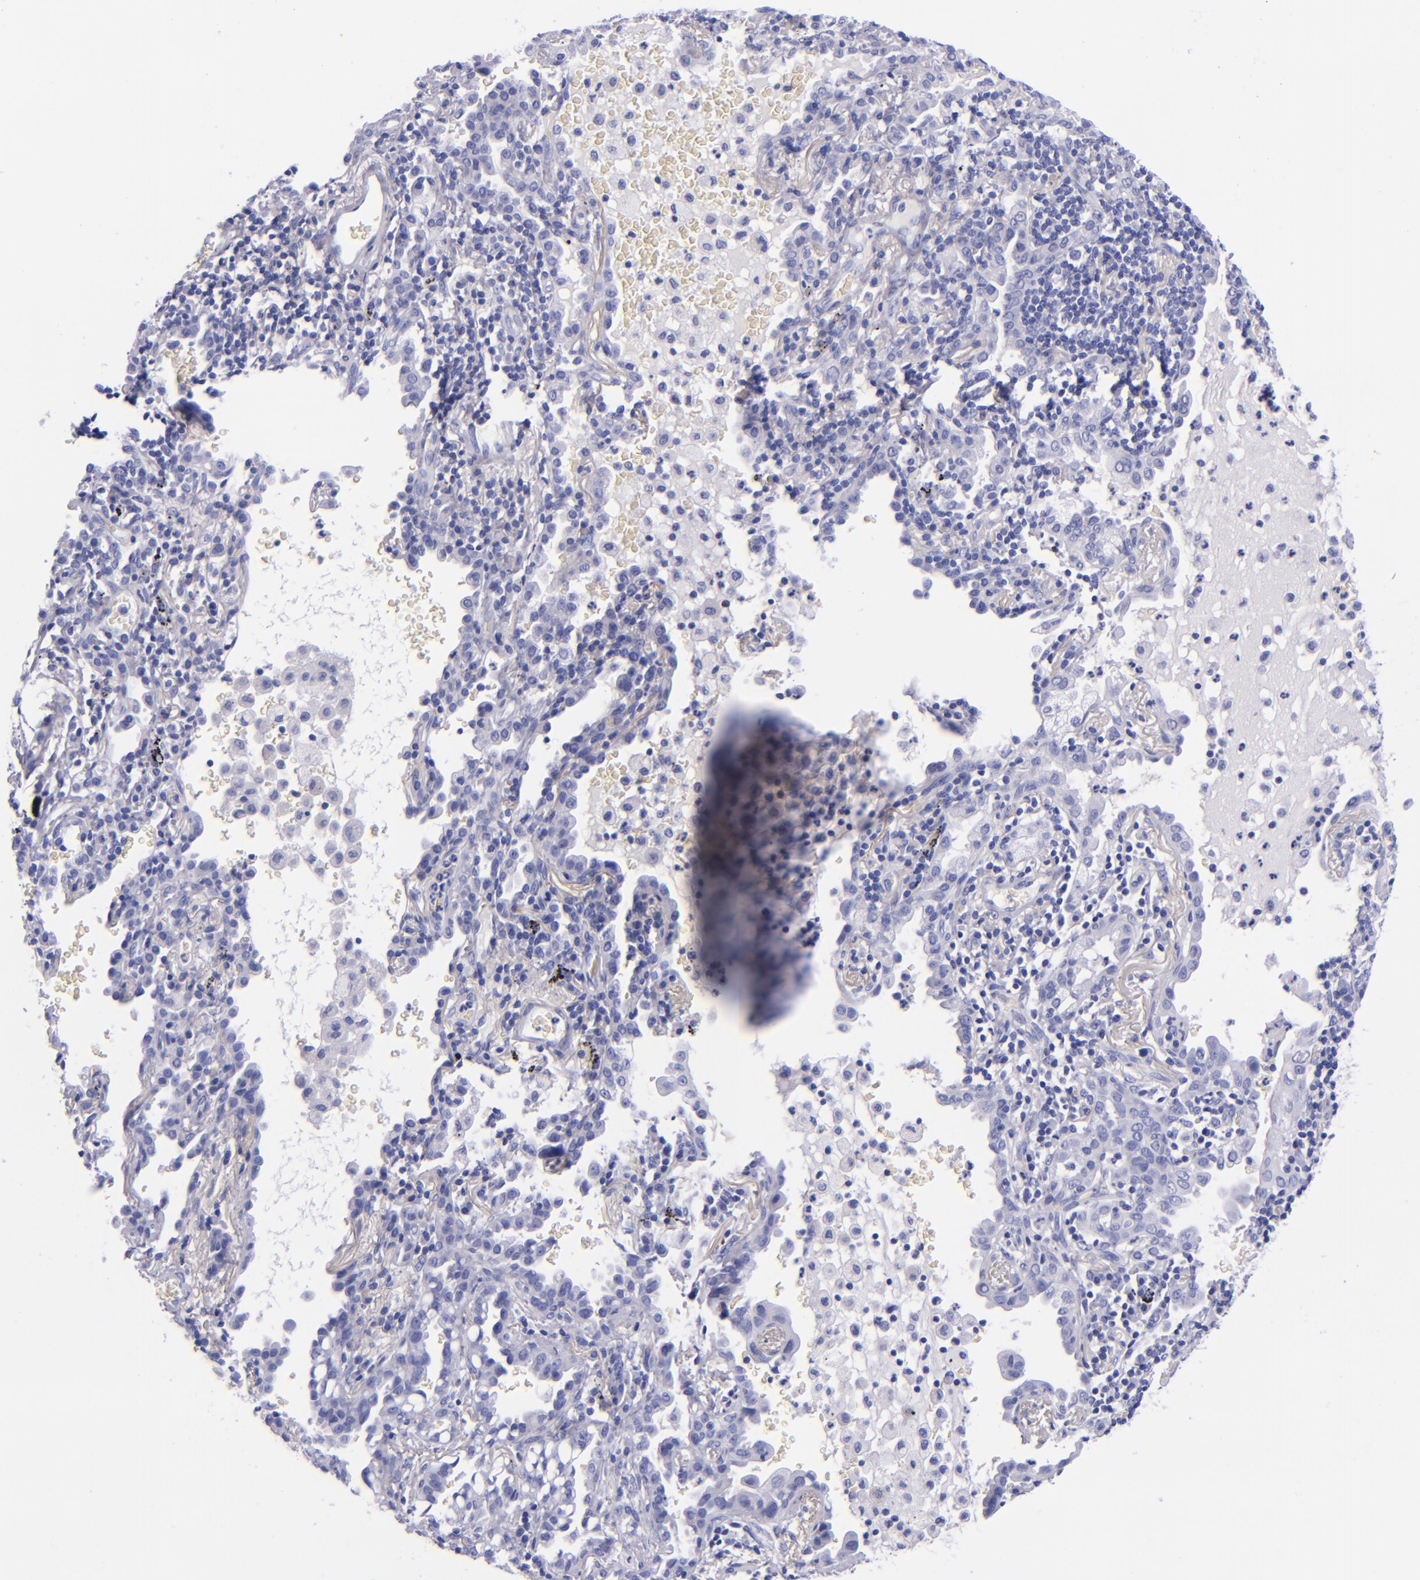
{"staining": {"intensity": "negative", "quantity": "none", "location": "none"}, "tissue": "lung cancer", "cell_type": "Tumor cells", "image_type": "cancer", "snomed": [{"axis": "morphology", "description": "Adenocarcinoma, NOS"}, {"axis": "topography", "description": "Lung"}], "caption": "Adenocarcinoma (lung) was stained to show a protein in brown. There is no significant positivity in tumor cells.", "gene": "LAG3", "patient": {"sex": "female", "age": 50}}